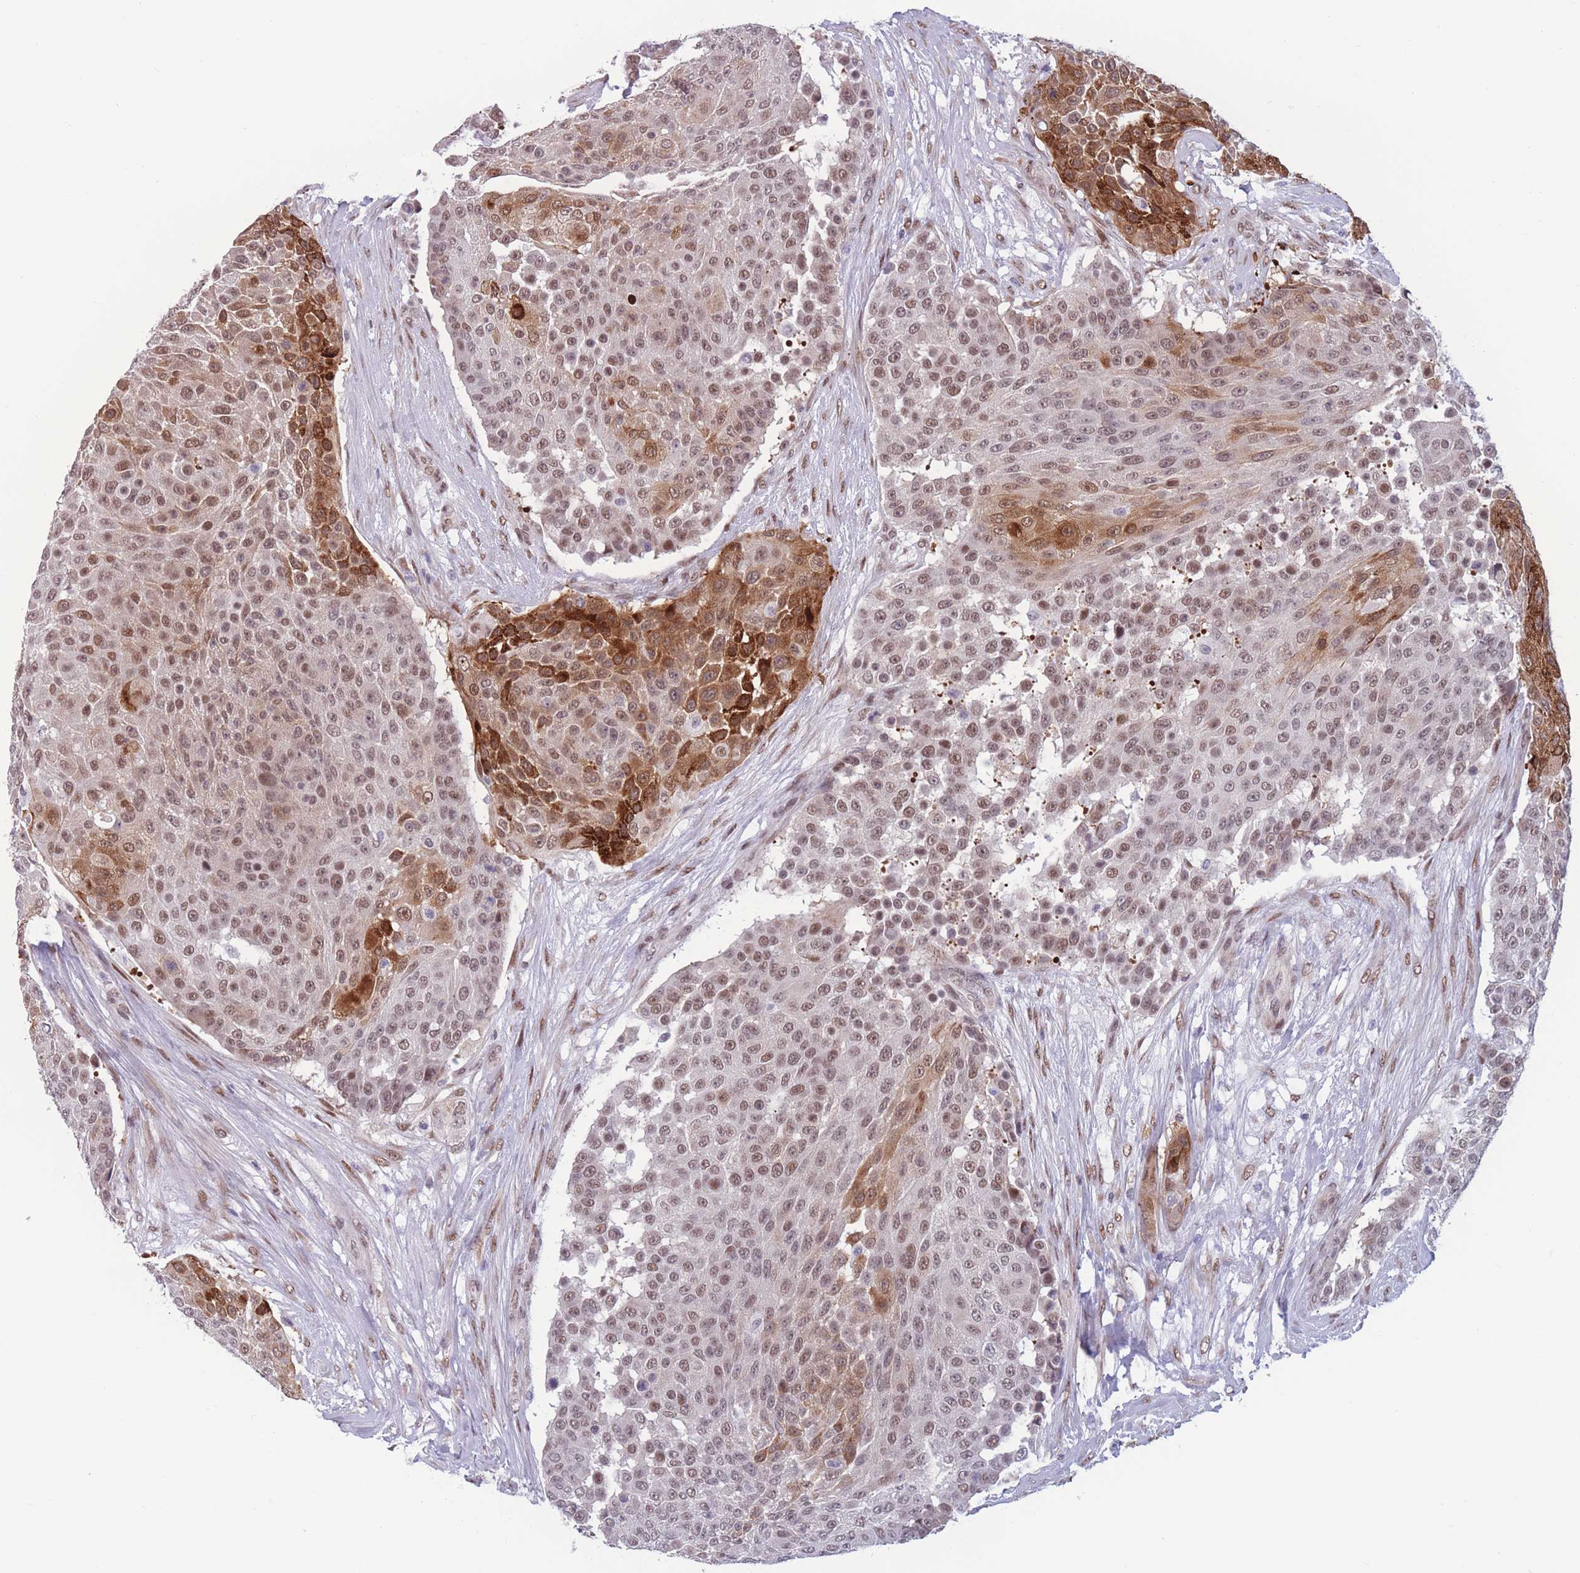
{"staining": {"intensity": "strong", "quantity": "<25%", "location": "cytoplasmic/membranous,nuclear"}, "tissue": "urothelial cancer", "cell_type": "Tumor cells", "image_type": "cancer", "snomed": [{"axis": "morphology", "description": "Urothelial carcinoma, High grade"}, {"axis": "topography", "description": "Urinary bladder"}], "caption": "Protein analysis of high-grade urothelial carcinoma tissue demonstrates strong cytoplasmic/membranous and nuclear positivity in approximately <25% of tumor cells. (Brightfield microscopy of DAB IHC at high magnification).", "gene": "BCL9L", "patient": {"sex": "female", "age": 63}}